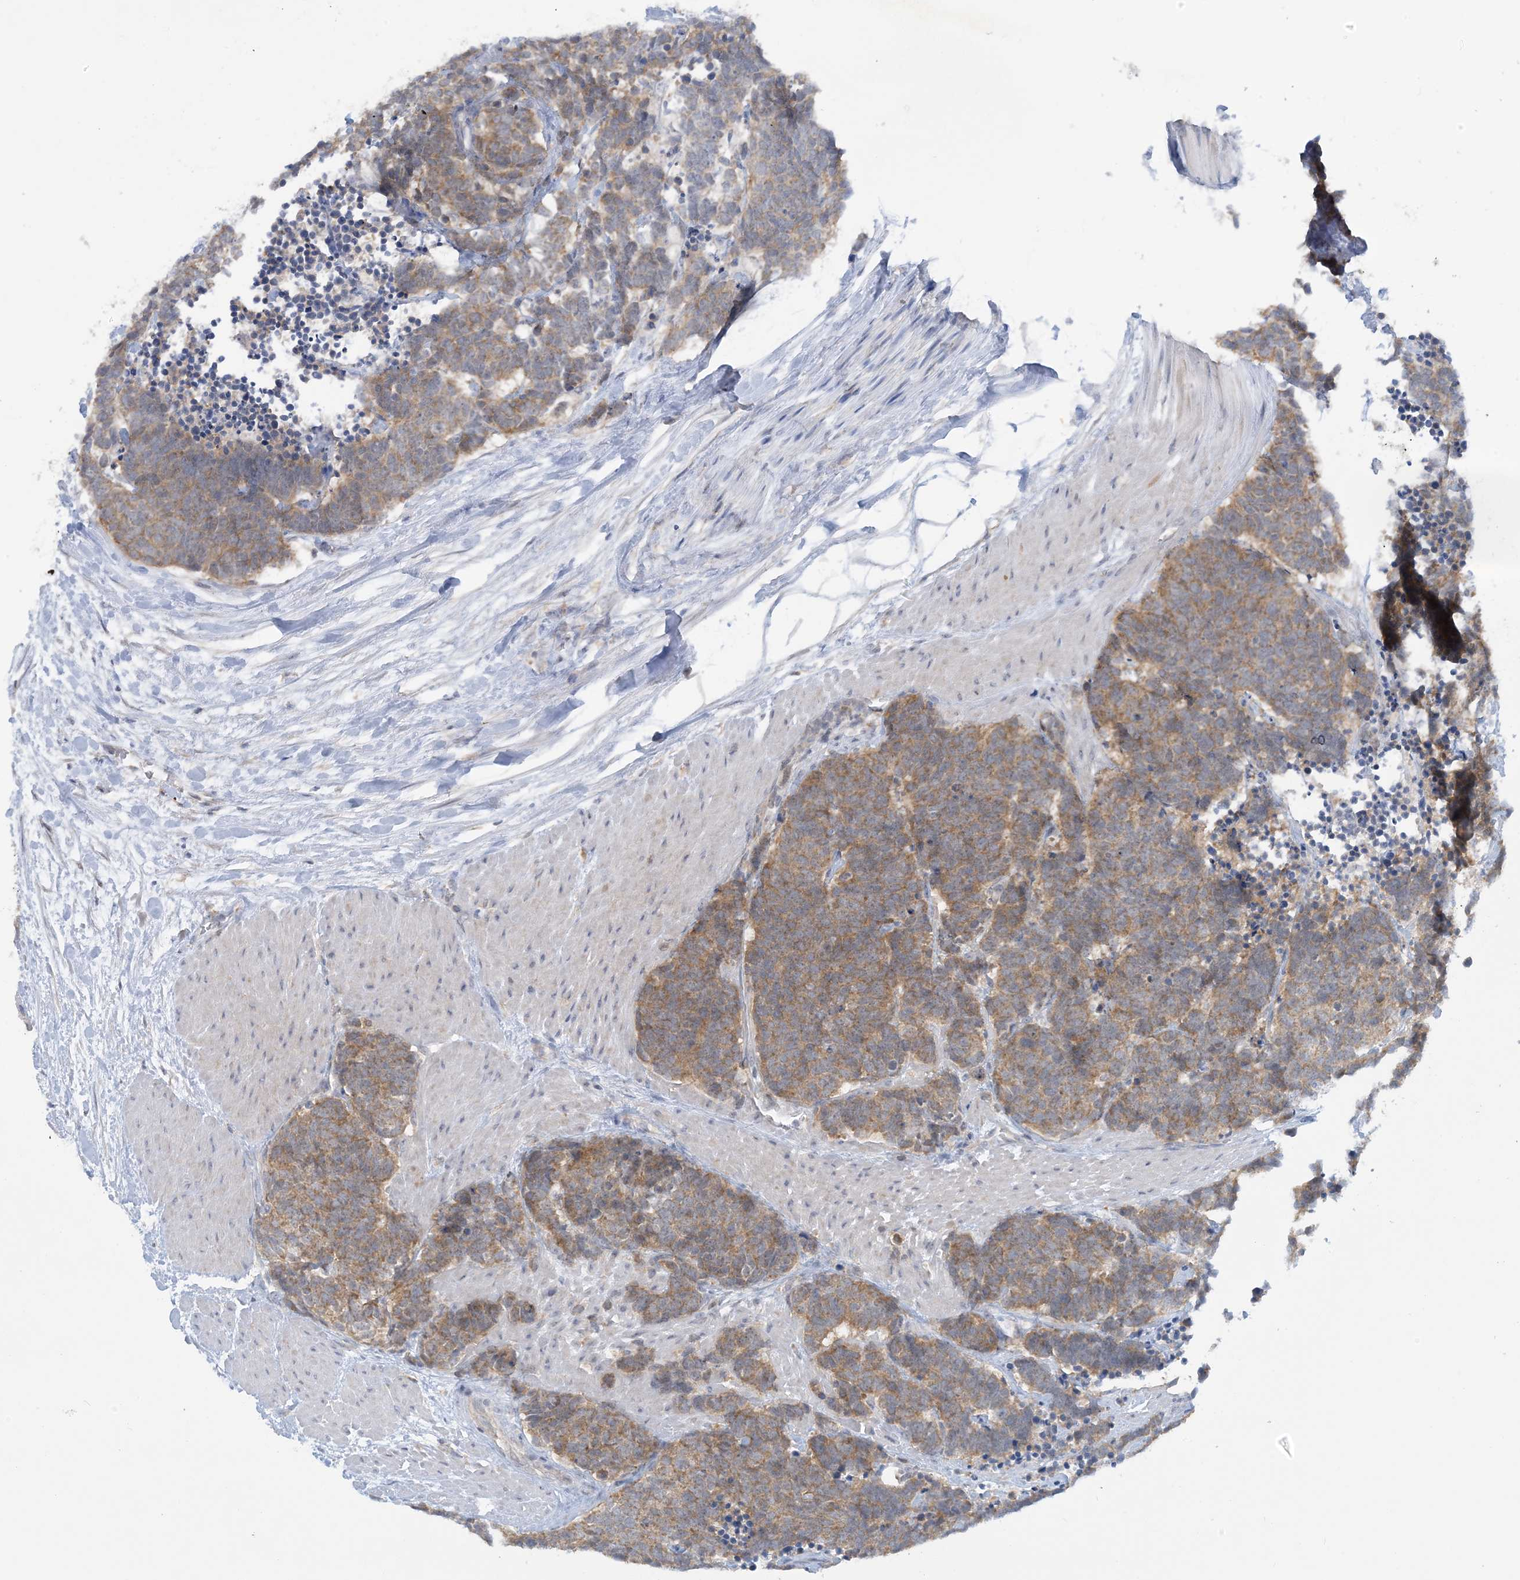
{"staining": {"intensity": "moderate", "quantity": ">75%", "location": "cytoplasmic/membranous"}, "tissue": "carcinoid", "cell_type": "Tumor cells", "image_type": "cancer", "snomed": [{"axis": "morphology", "description": "Carcinoma, NOS"}, {"axis": "morphology", "description": "Carcinoid, malignant, NOS"}, {"axis": "topography", "description": "Urinary bladder"}], "caption": "Carcinoid tissue displays moderate cytoplasmic/membranous positivity in approximately >75% of tumor cells", "gene": "MRPS18A", "patient": {"sex": "male", "age": 57}}